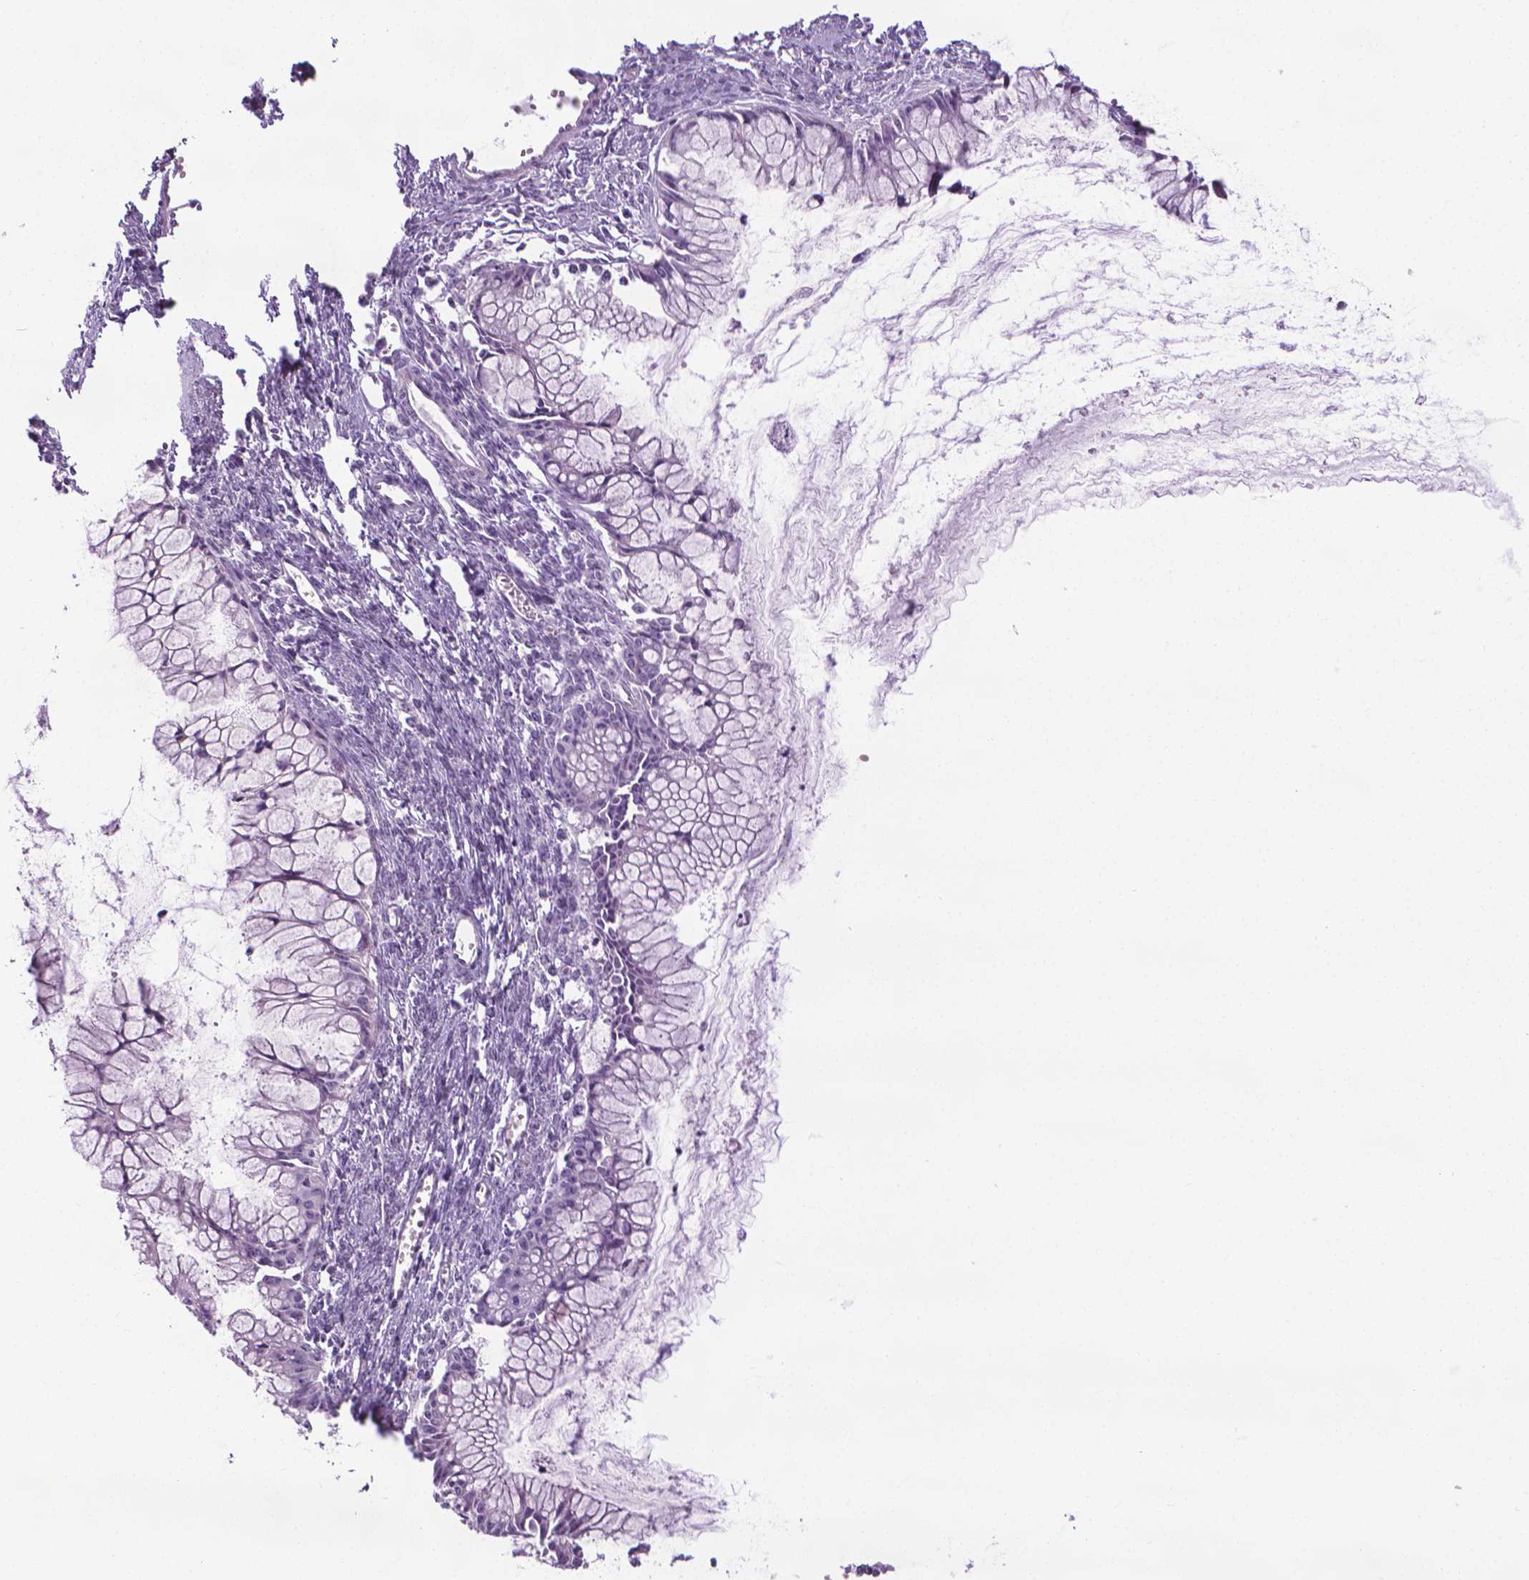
{"staining": {"intensity": "negative", "quantity": "none", "location": "none"}, "tissue": "ovarian cancer", "cell_type": "Tumor cells", "image_type": "cancer", "snomed": [{"axis": "morphology", "description": "Cystadenocarcinoma, mucinous, NOS"}, {"axis": "topography", "description": "Ovary"}], "caption": "High power microscopy photomicrograph of an IHC histopathology image of ovarian cancer (mucinous cystadenocarcinoma), revealing no significant expression in tumor cells. The staining is performed using DAB (3,3'-diaminobenzidine) brown chromogen with nuclei counter-stained in using hematoxylin.", "gene": "DNAI7", "patient": {"sex": "female", "age": 41}}